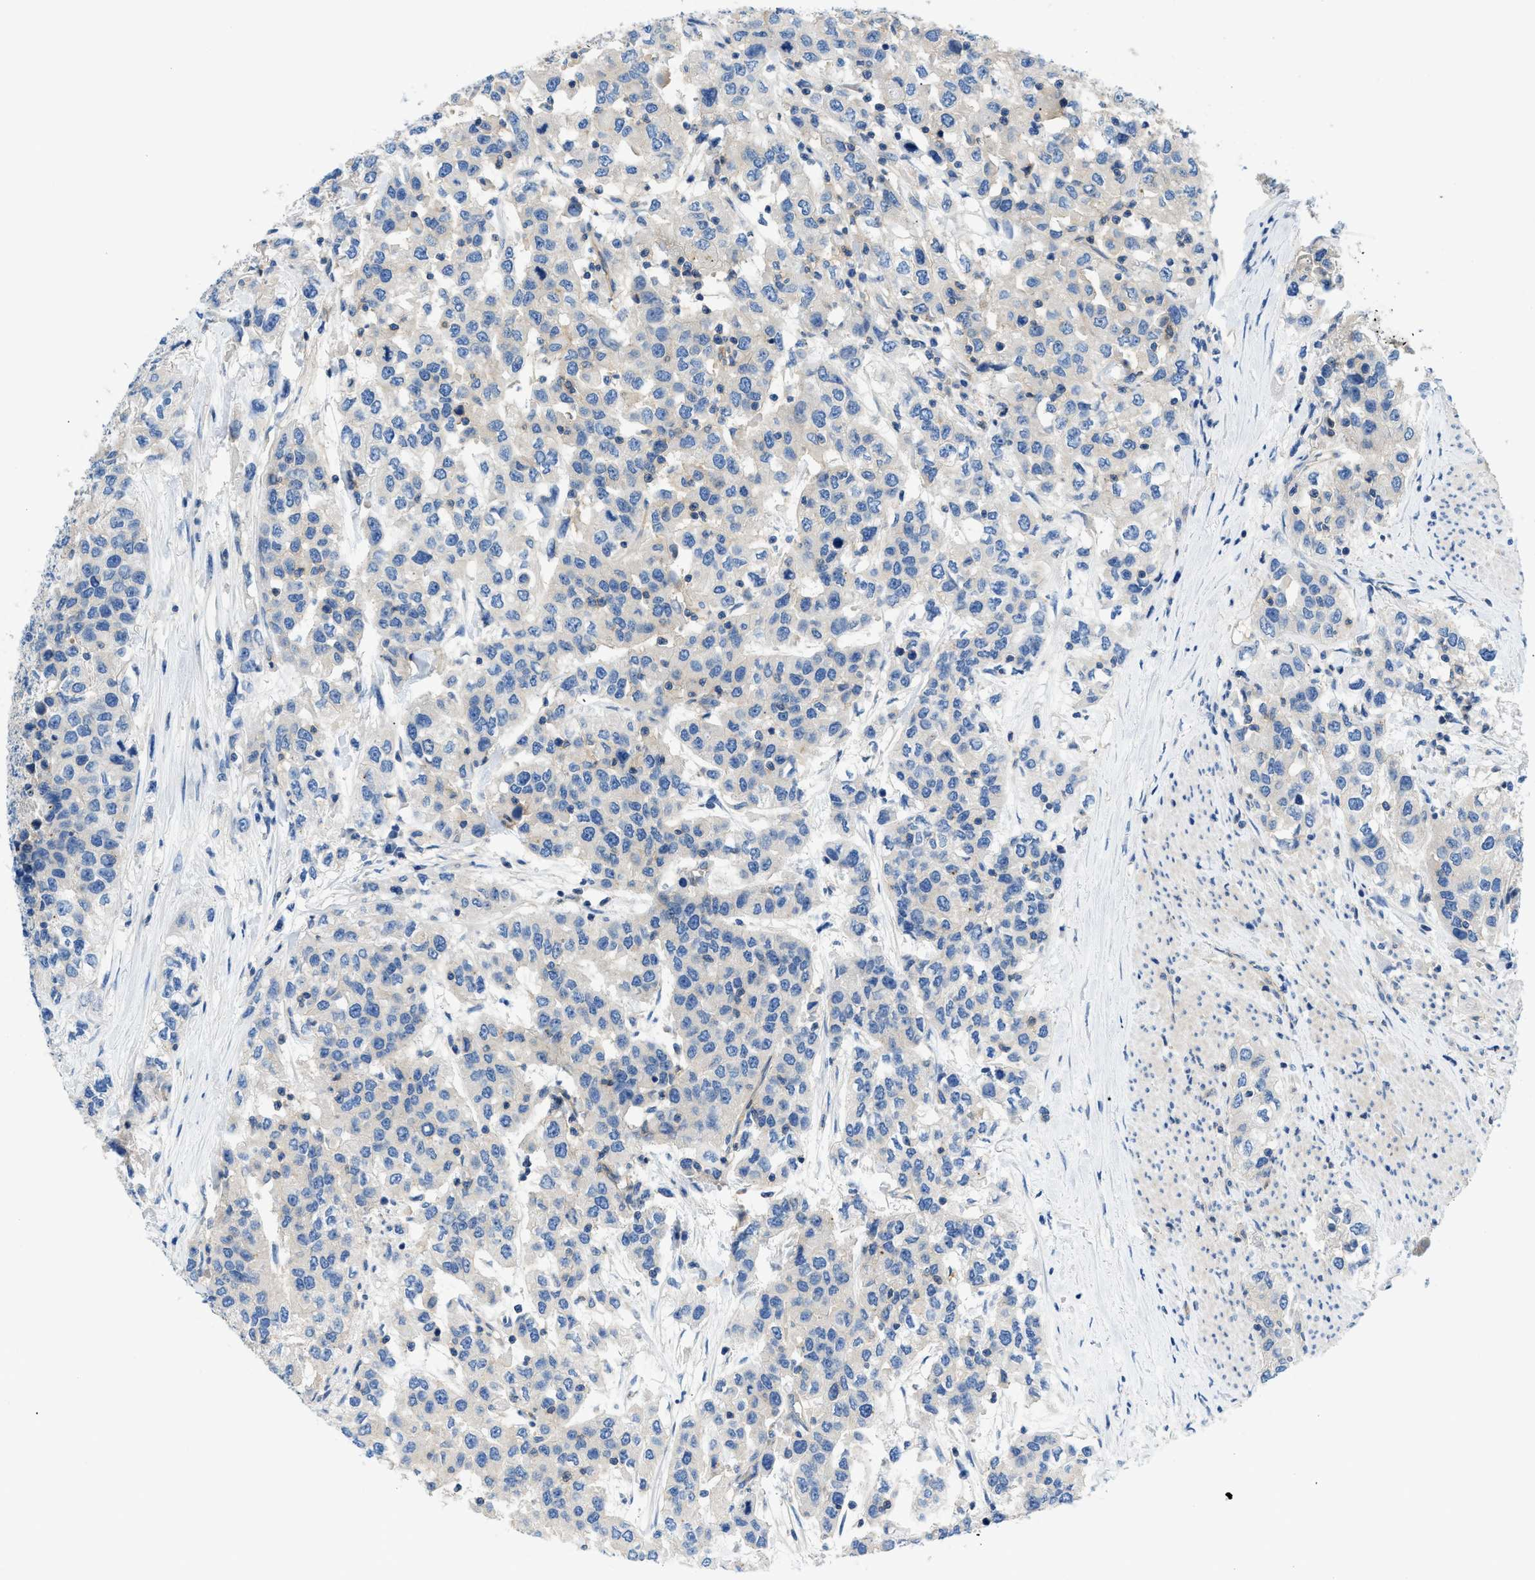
{"staining": {"intensity": "negative", "quantity": "none", "location": "none"}, "tissue": "urothelial cancer", "cell_type": "Tumor cells", "image_type": "cancer", "snomed": [{"axis": "morphology", "description": "Urothelial carcinoma, High grade"}, {"axis": "topography", "description": "Urinary bladder"}], "caption": "This image is of high-grade urothelial carcinoma stained with IHC to label a protein in brown with the nuclei are counter-stained blue. There is no positivity in tumor cells.", "gene": "ORAI1", "patient": {"sex": "female", "age": 80}}